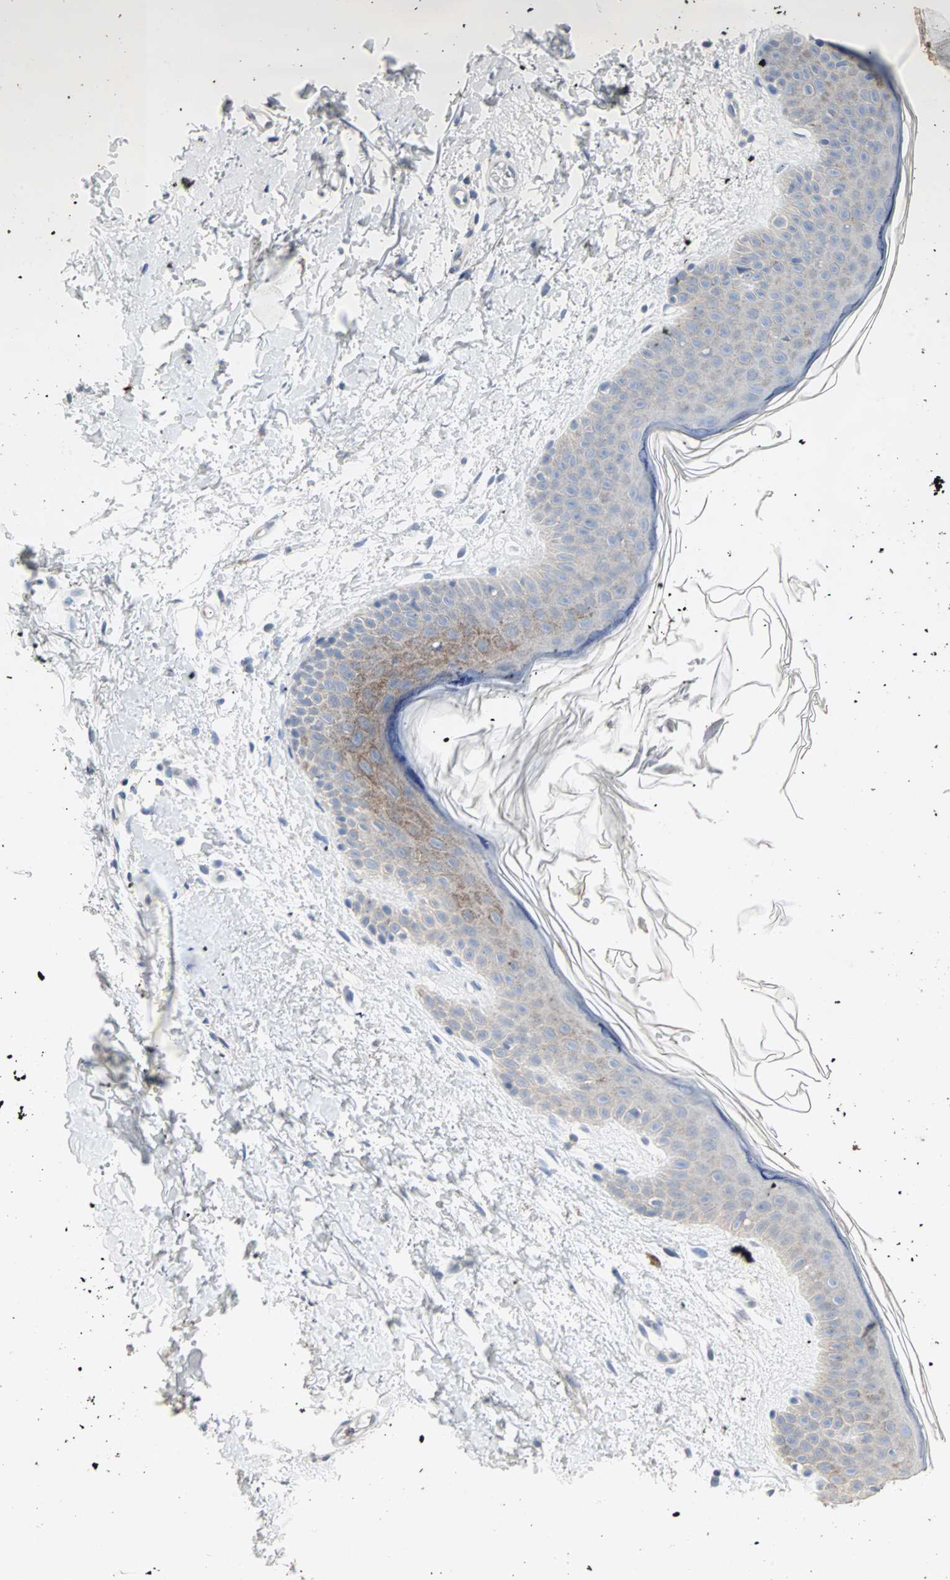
{"staining": {"intensity": "negative", "quantity": "none", "location": "none"}, "tissue": "skin", "cell_type": "Fibroblasts", "image_type": "normal", "snomed": [{"axis": "morphology", "description": "Normal tissue, NOS"}, {"axis": "topography", "description": "Skin"}], "caption": "Immunohistochemical staining of unremarkable skin shows no significant staining in fibroblasts.", "gene": "CEACAM6", "patient": {"sex": "female", "age": 56}}